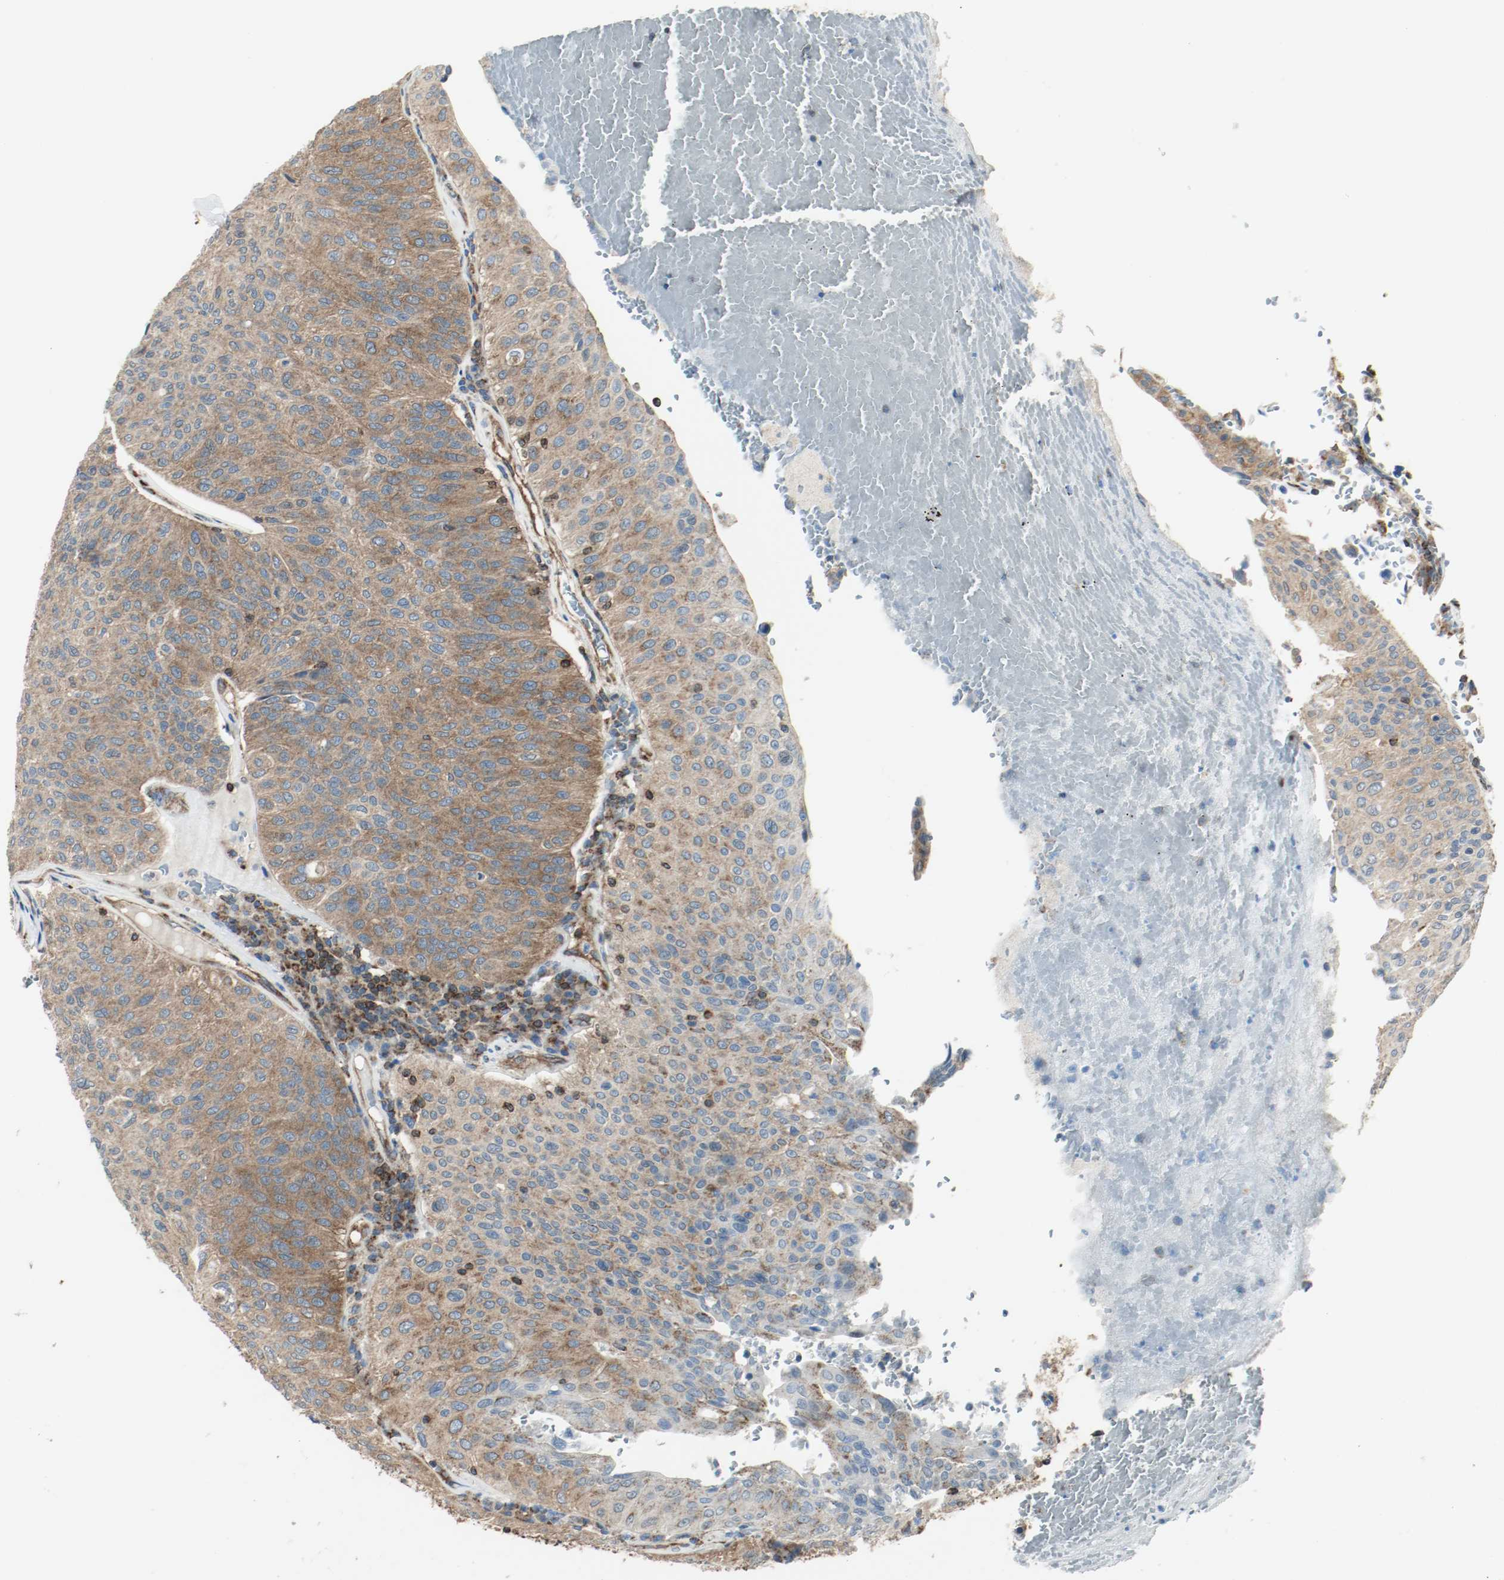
{"staining": {"intensity": "moderate", "quantity": ">75%", "location": "cytoplasmic/membranous"}, "tissue": "urothelial cancer", "cell_type": "Tumor cells", "image_type": "cancer", "snomed": [{"axis": "morphology", "description": "Urothelial carcinoma, High grade"}, {"axis": "topography", "description": "Urinary bladder"}], "caption": "Urothelial cancer stained with a protein marker reveals moderate staining in tumor cells.", "gene": "PLCG1", "patient": {"sex": "male", "age": 66}}